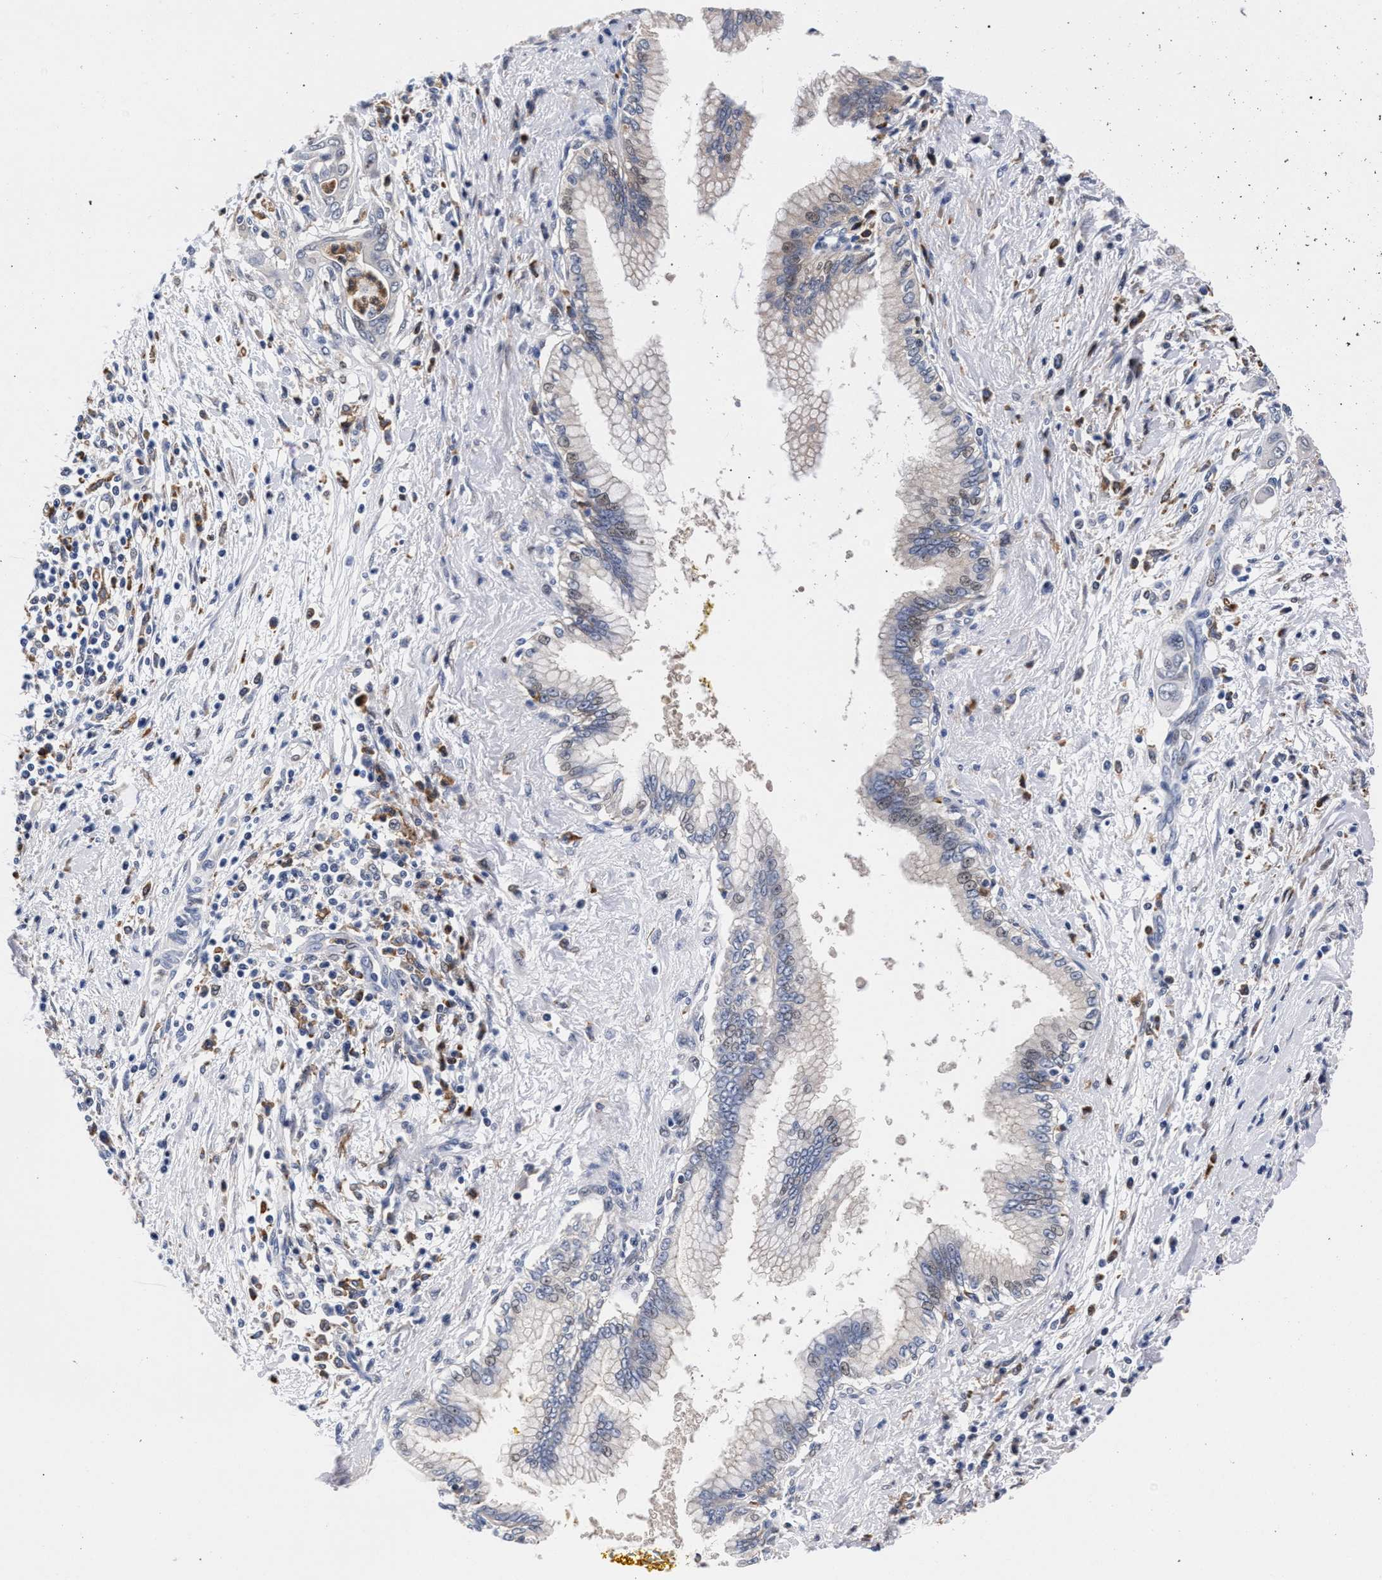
{"staining": {"intensity": "weak", "quantity": "<25%", "location": "nuclear"}, "tissue": "pancreatic cancer", "cell_type": "Tumor cells", "image_type": "cancer", "snomed": [{"axis": "morphology", "description": "Adenocarcinoma, NOS"}, {"axis": "topography", "description": "Pancreas"}], "caption": "Immunohistochemistry micrograph of neoplastic tissue: human pancreatic adenocarcinoma stained with DAB exhibits no significant protein staining in tumor cells.", "gene": "ZNF462", "patient": {"sex": "male", "age": 58}}